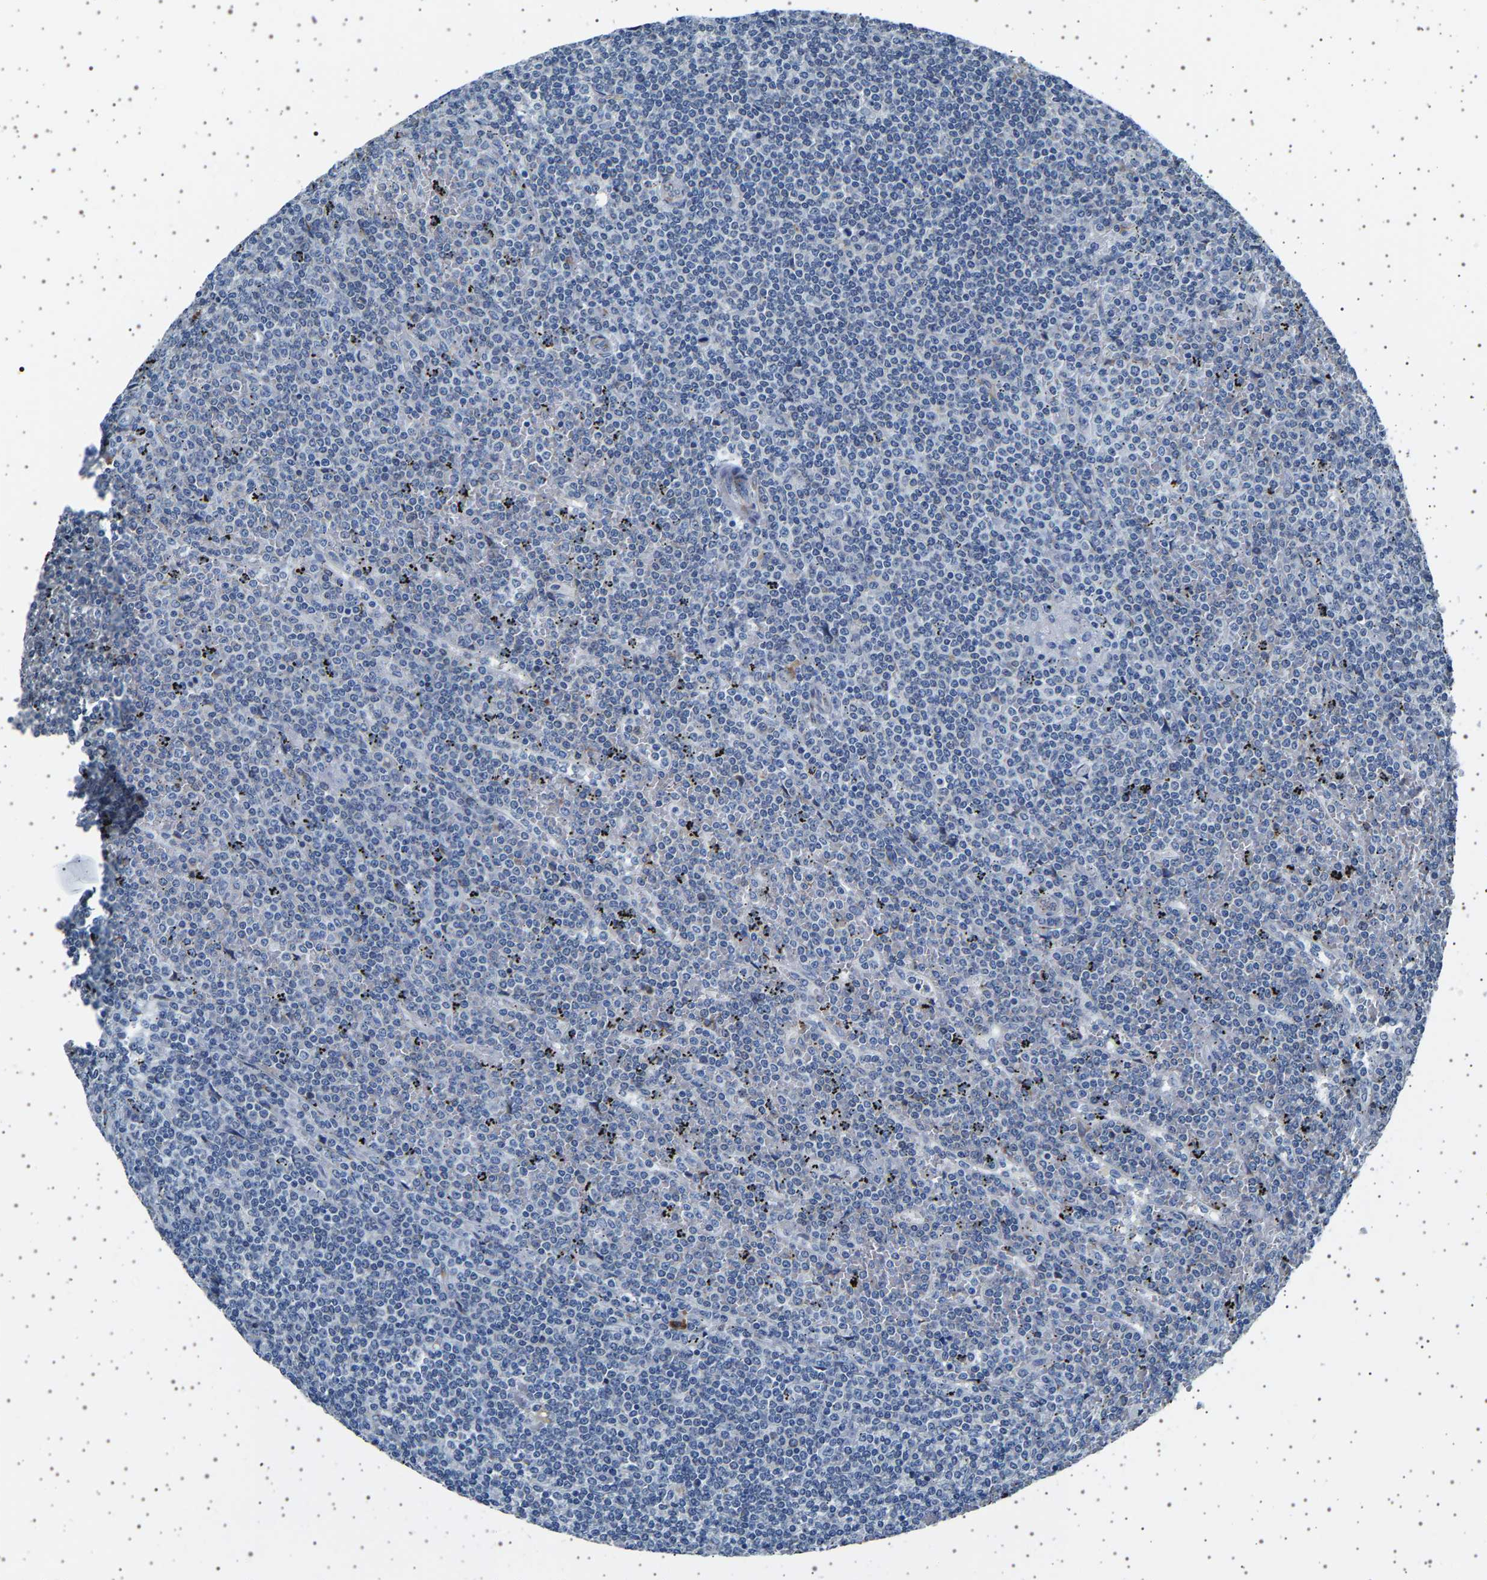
{"staining": {"intensity": "negative", "quantity": "none", "location": "none"}, "tissue": "lymphoma", "cell_type": "Tumor cells", "image_type": "cancer", "snomed": [{"axis": "morphology", "description": "Malignant lymphoma, non-Hodgkin's type, Low grade"}, {"axis": "topography", "description": "Spleen"}], "caption": "Immunohistochemical staining of malignant lymphoma, non-Hodgkin's type (low-grade) shows no significant expression in tumor cells.", "gene": "FTCD", "patient": {"sex": "female", "age": 19}}